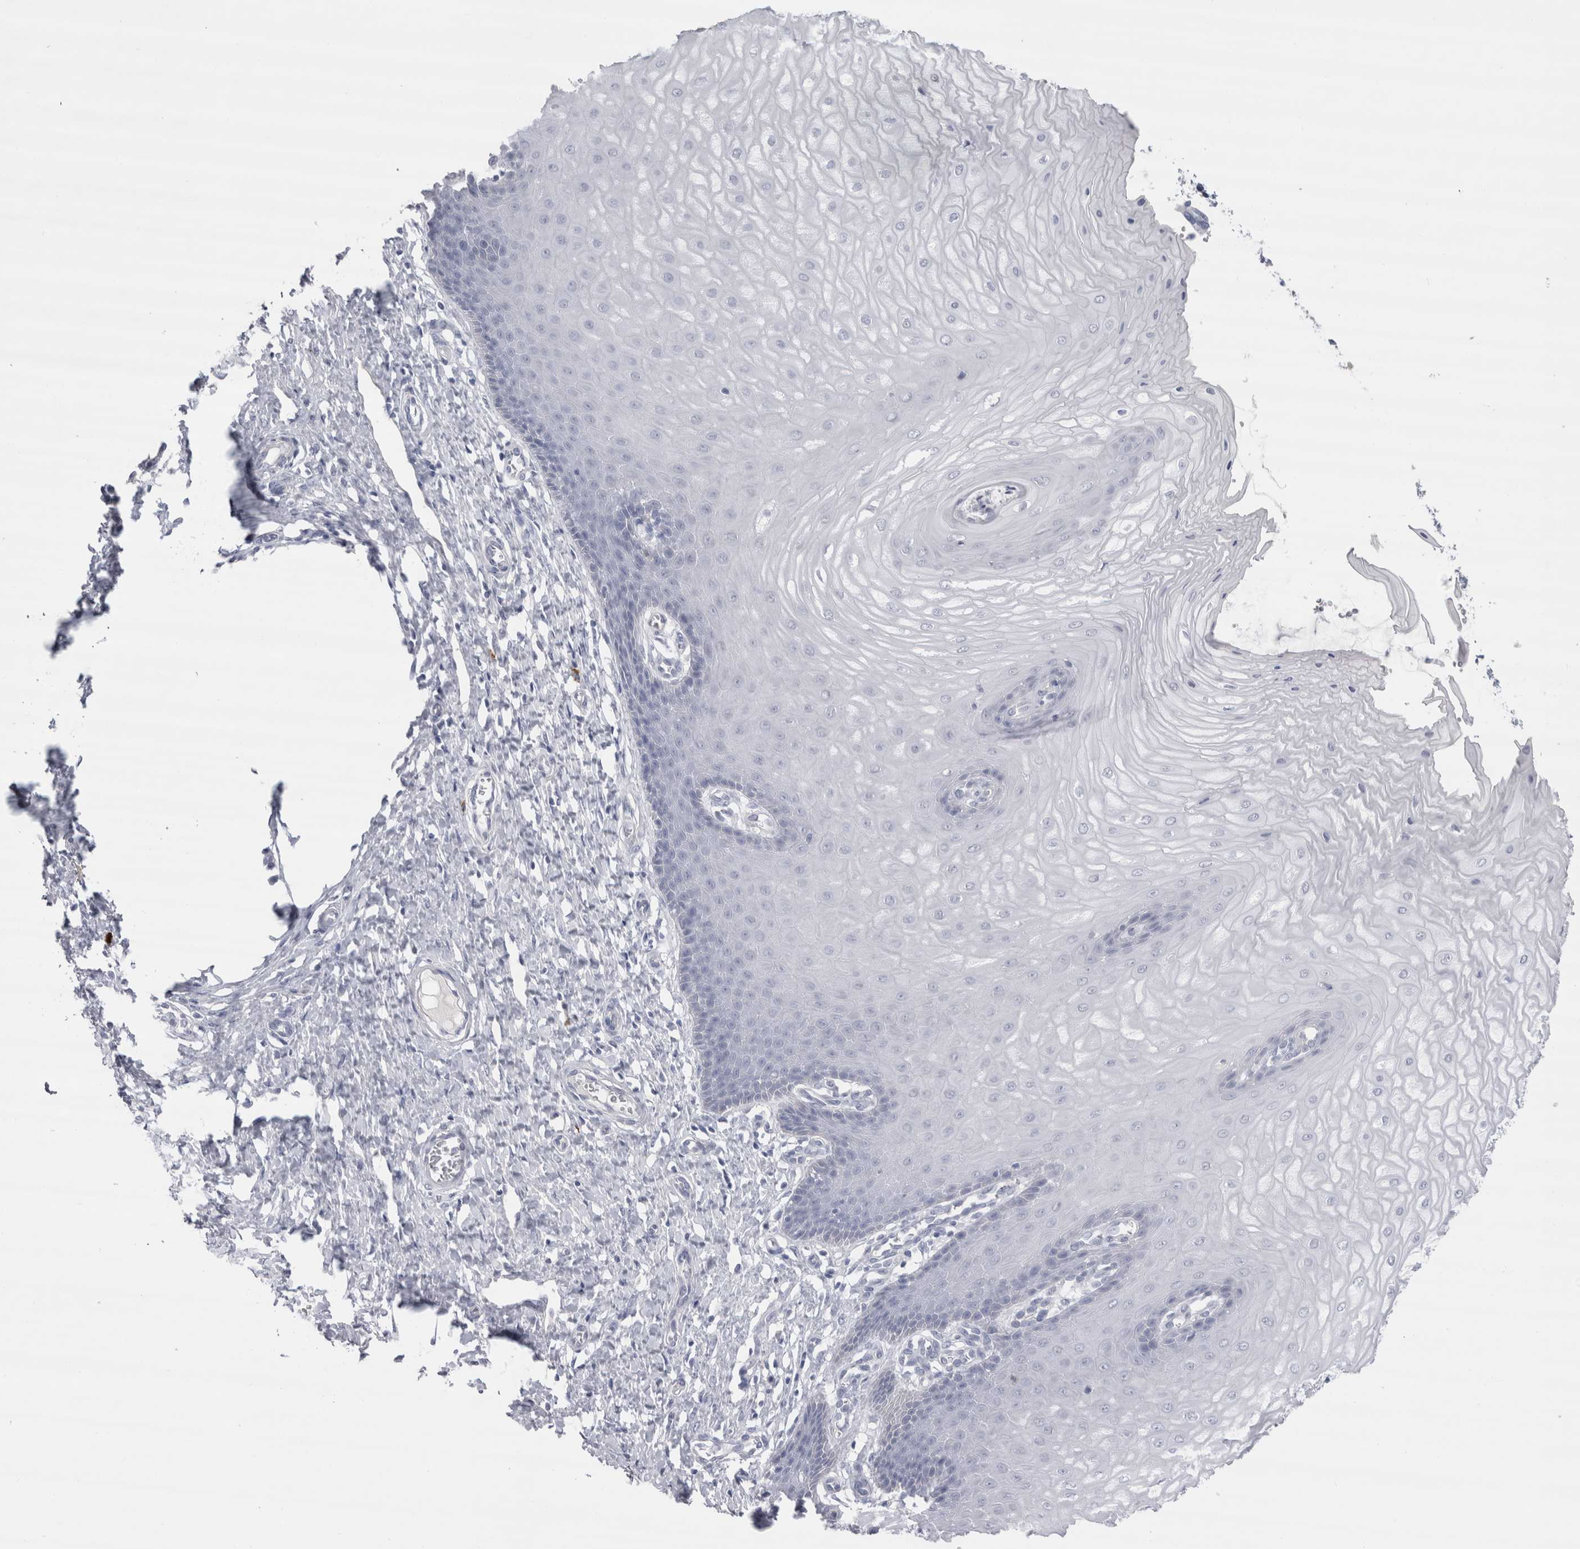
{"staining": {"intensity": "negative", "quantity": "none", "location": "none"}, "tissue": "cervix", "cell_type": "Glandular cells", "image_type": "normal", "snomed": [{"axis": "morphology", "description": "Normal tissue, NOS"}, {"axis": "topography", "description": "Cervix"}], "caption": "High magnification brightfield microscopy of normal cervix stained with DAB (brown) and counterstained with hematoxylin (blue): glandular cells show no significant expression.", "gene": "CDH17", "patient": {"sex": "female", "age": 55}}